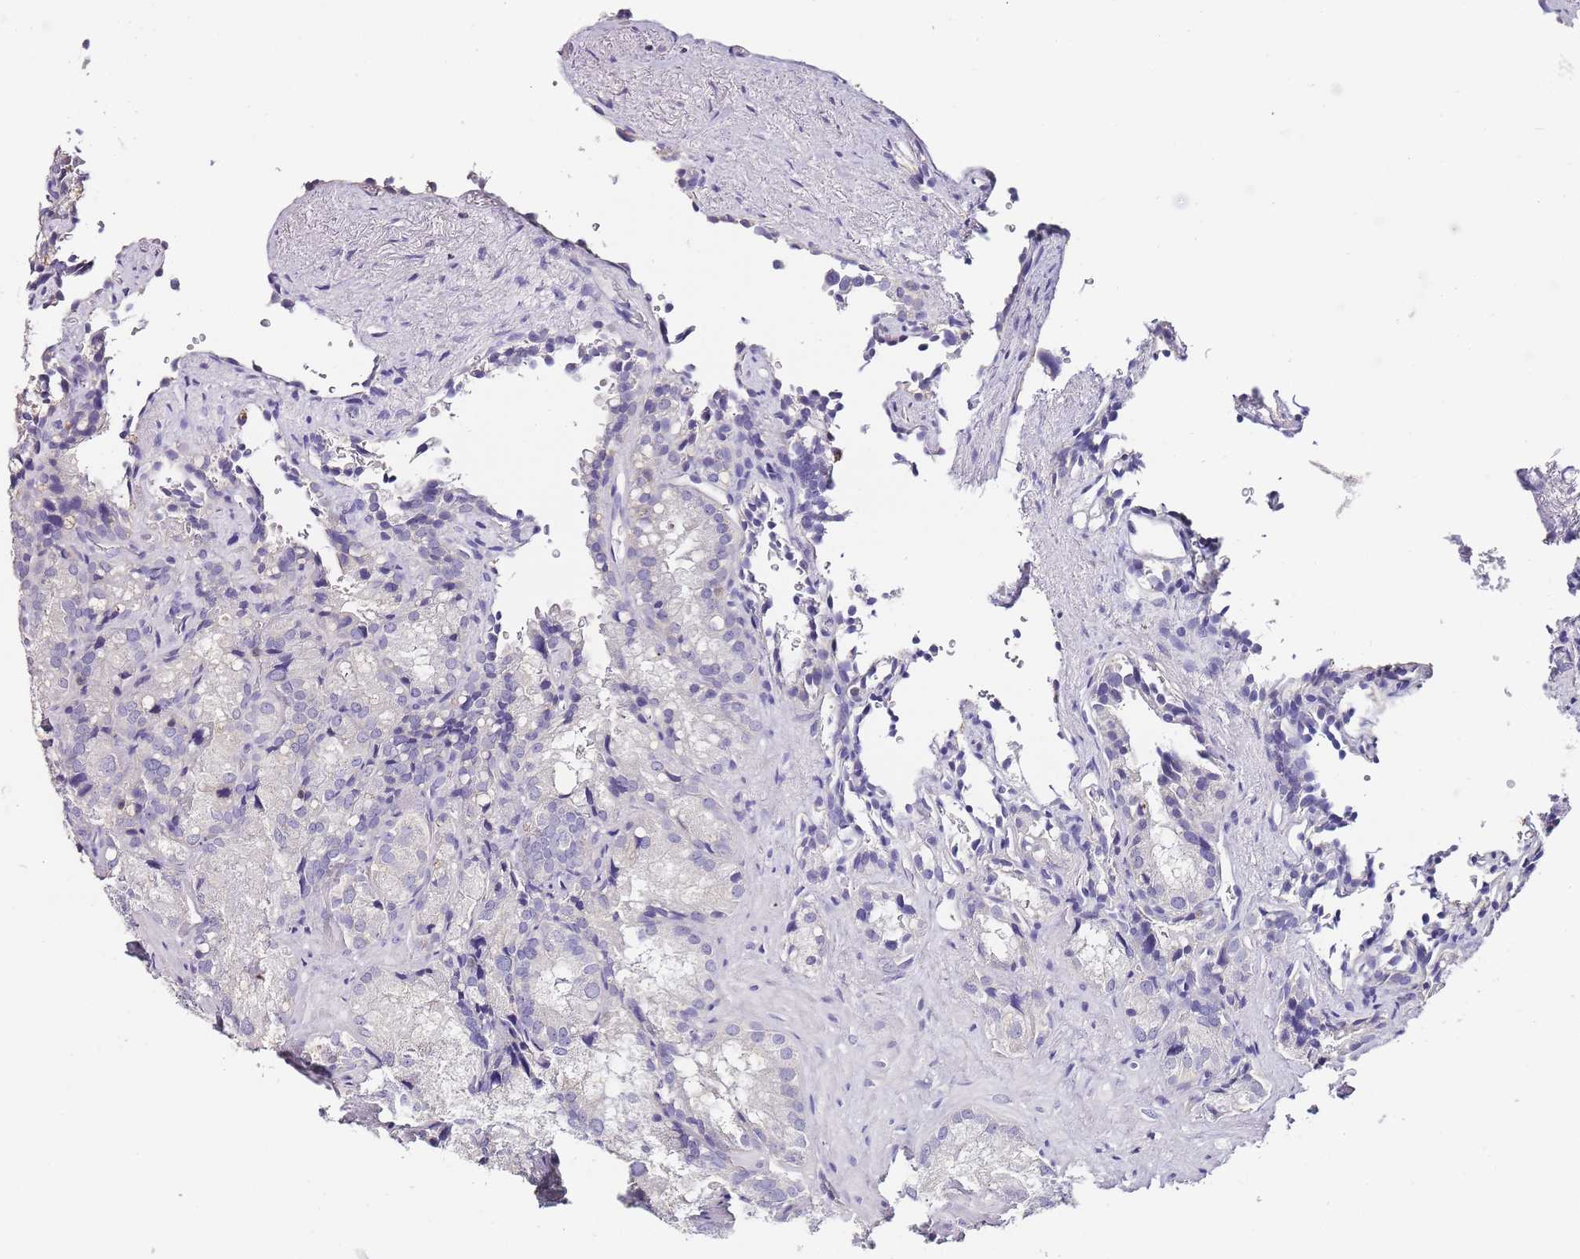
{"staining": {"intensity": "negative", "quantity": "none", "location": "none"}, "tissue": "seminal vesicle", "cell_type": "Glandular cells", "image_type": "normal", "snomed": [{"axis": "morphology", "description": "Normal tissue, NOS"}, {"axis": "topography", "description": "Seminal veicle"}], "caption": "The micrograph exhibits no significant expression in glandular cells of seminal vesicle.", "gene": "ZBP1", "patient": {"sex": "male", "age": 62}}